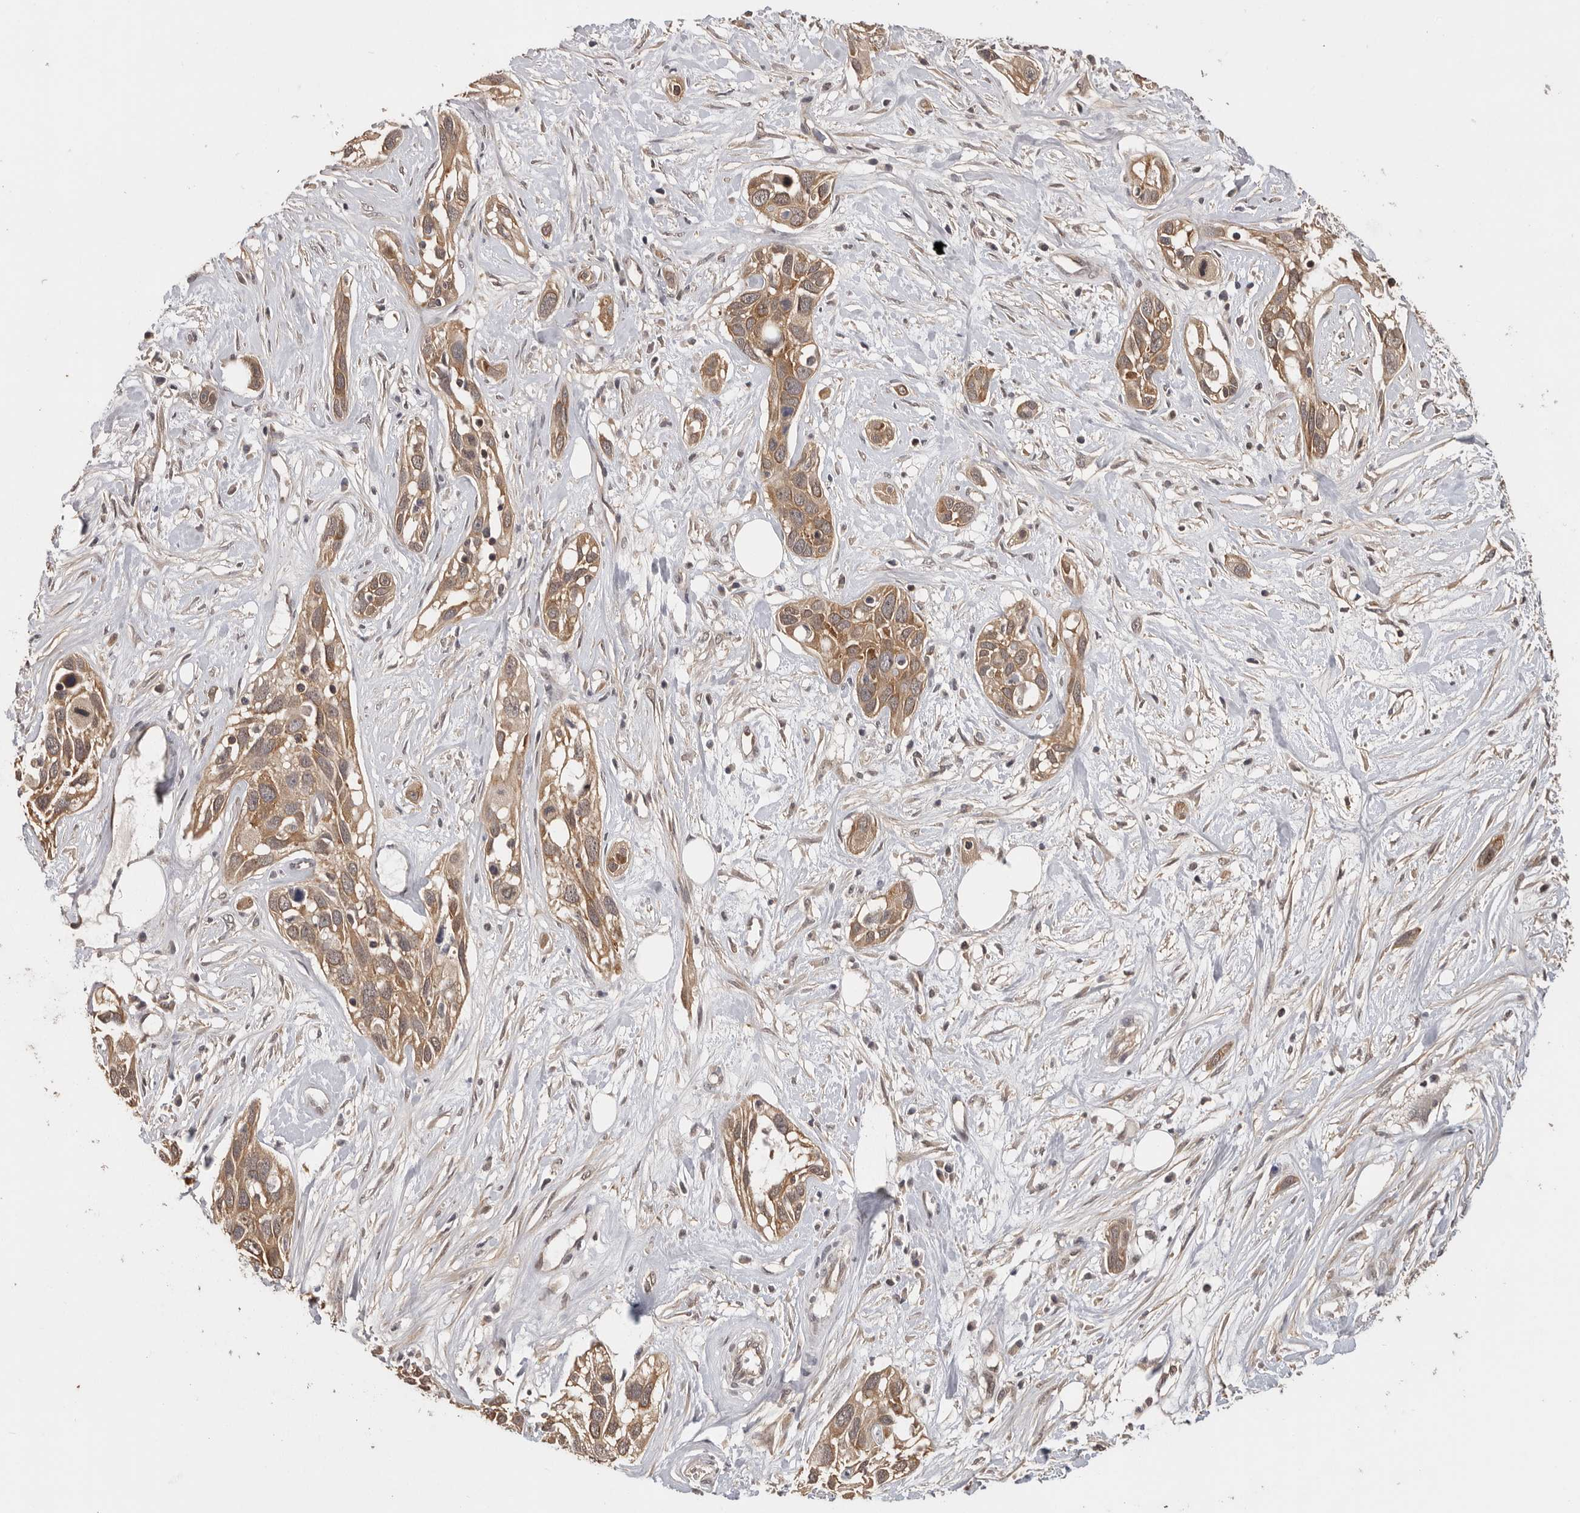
{"staining": {"intensity": "moderate", "quantity": ">75%", "location": "cytoplasmic/membranous"}, "tissue": "pancreatic cancer", "cell_type": "Tumor cells", "image_type": "cancer", "snomed": [{"axis": "morphology", "description": "Adenocarcinoma, NOS"}, {"axis": "topography", "description": "Pancreas"}], "caption": "Immunohistochemical staining of human adenocarcinoma (pancreatic) displays medium levels of moderate cytoplasmic/membranous expression in about >75% of tumor cells.", "gene": "BAIAP2", "patient": {"sex": "female", "age": 60}}